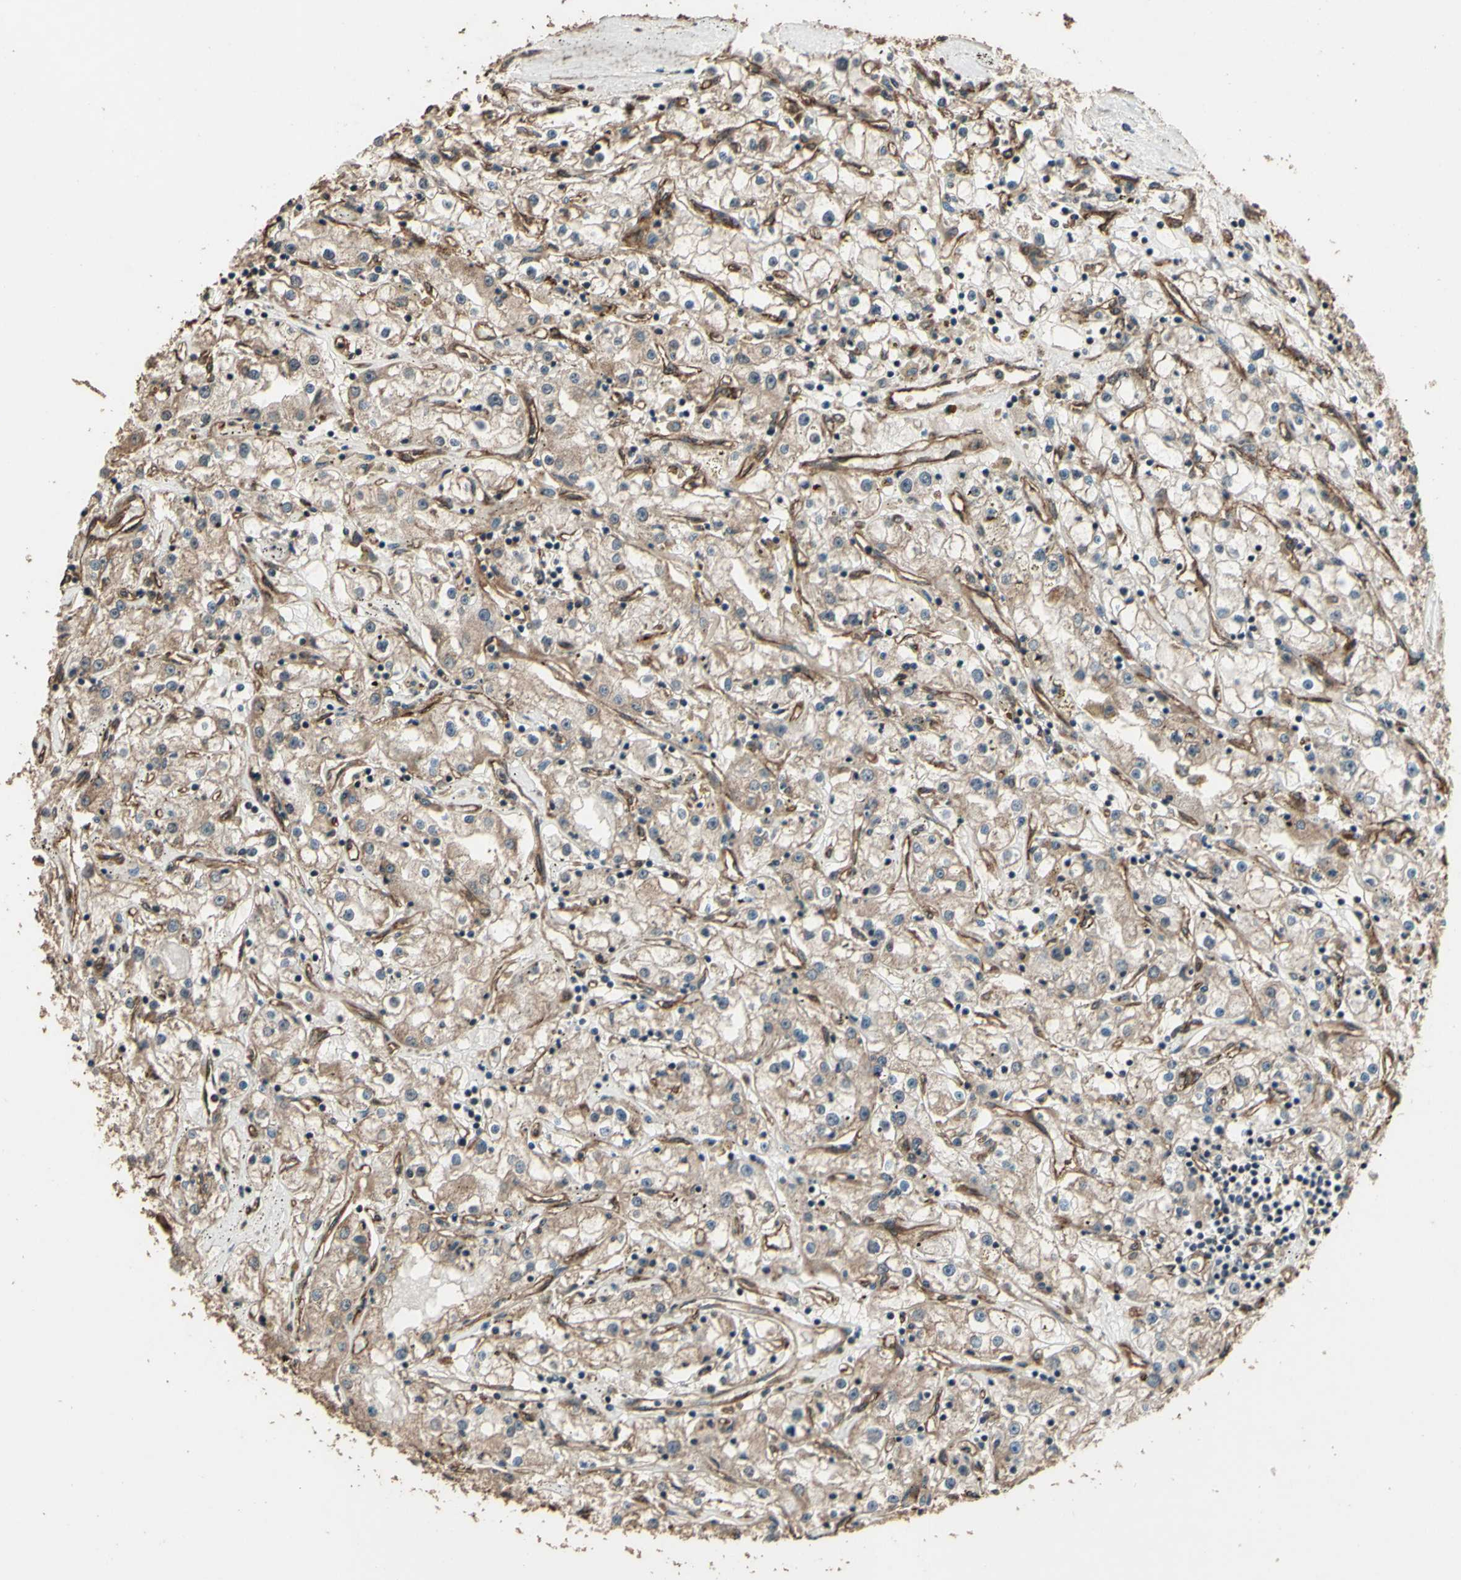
{"staining": {"intensity": "weak", "quantity": ">75%", "location": "cytoplasmic/membranous"}, "tissue": "renal cancer", "cell_type": "Tumor cells", "image_type": "cancer", "snomed": [{"axis": "morphology", "description": "Adenocarcinoma, NOS"}, {"axis": "topography", "description": "Kidney"}], "caption": "Immunohistochemistry (IHC) (DAB (3,3'-diaminobenzidine)) staining of human renal cancer (adenocarcinoma) displays weak cytoplasmic/membranous protein expression in approximately >75% of tumor cells. (Stains: DAB in brown, nuclei in blue, Microscopy: brightfield microscopy at high magnification).", "gene": "TSPO", "patient": {"sex": "male", "age": 56}}